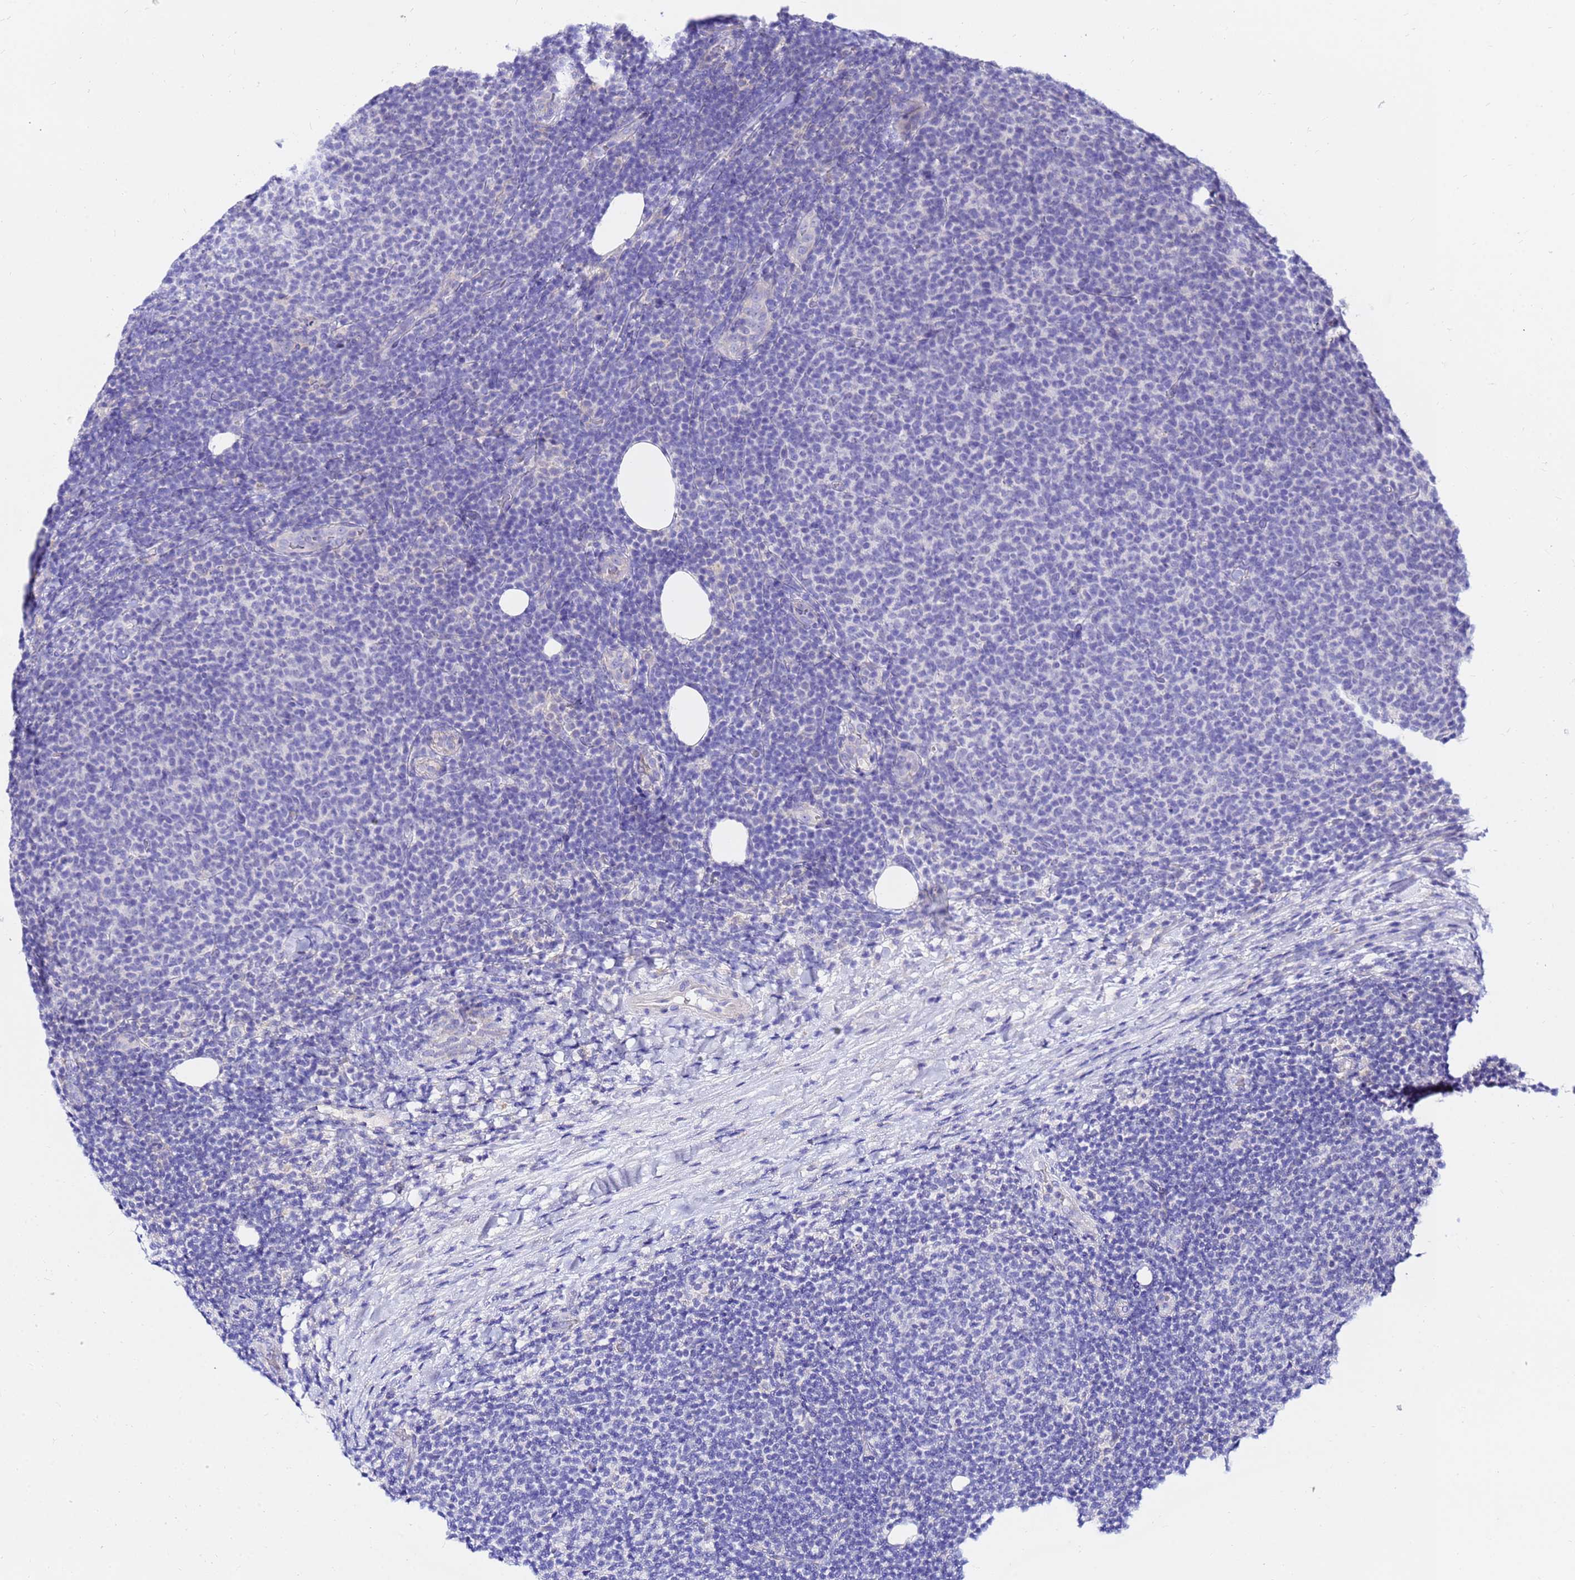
{"staining": {"intensity": "negative", "quantity": "none", "location": "none"}, "tissue": "lymphoma", "cell_type": "Tumor cells", "image_type": "cancer", "snomed": [{"axis": "morphology", "description": "Malignant lymphoma, non-Hodgkin's type, Low grade"}, {"axis": "topography", "description": "Lymph node"}], "caption": "High magnification brightfield microscopy of lymphoma stained with DAB (3,3'-diaminobenzidine) (brown) and counterstained with hematoxylin (blue): tumor cells show no significant positivity.", "gene": "HERC5", "patient": {"sex": "male", "age": 66}}